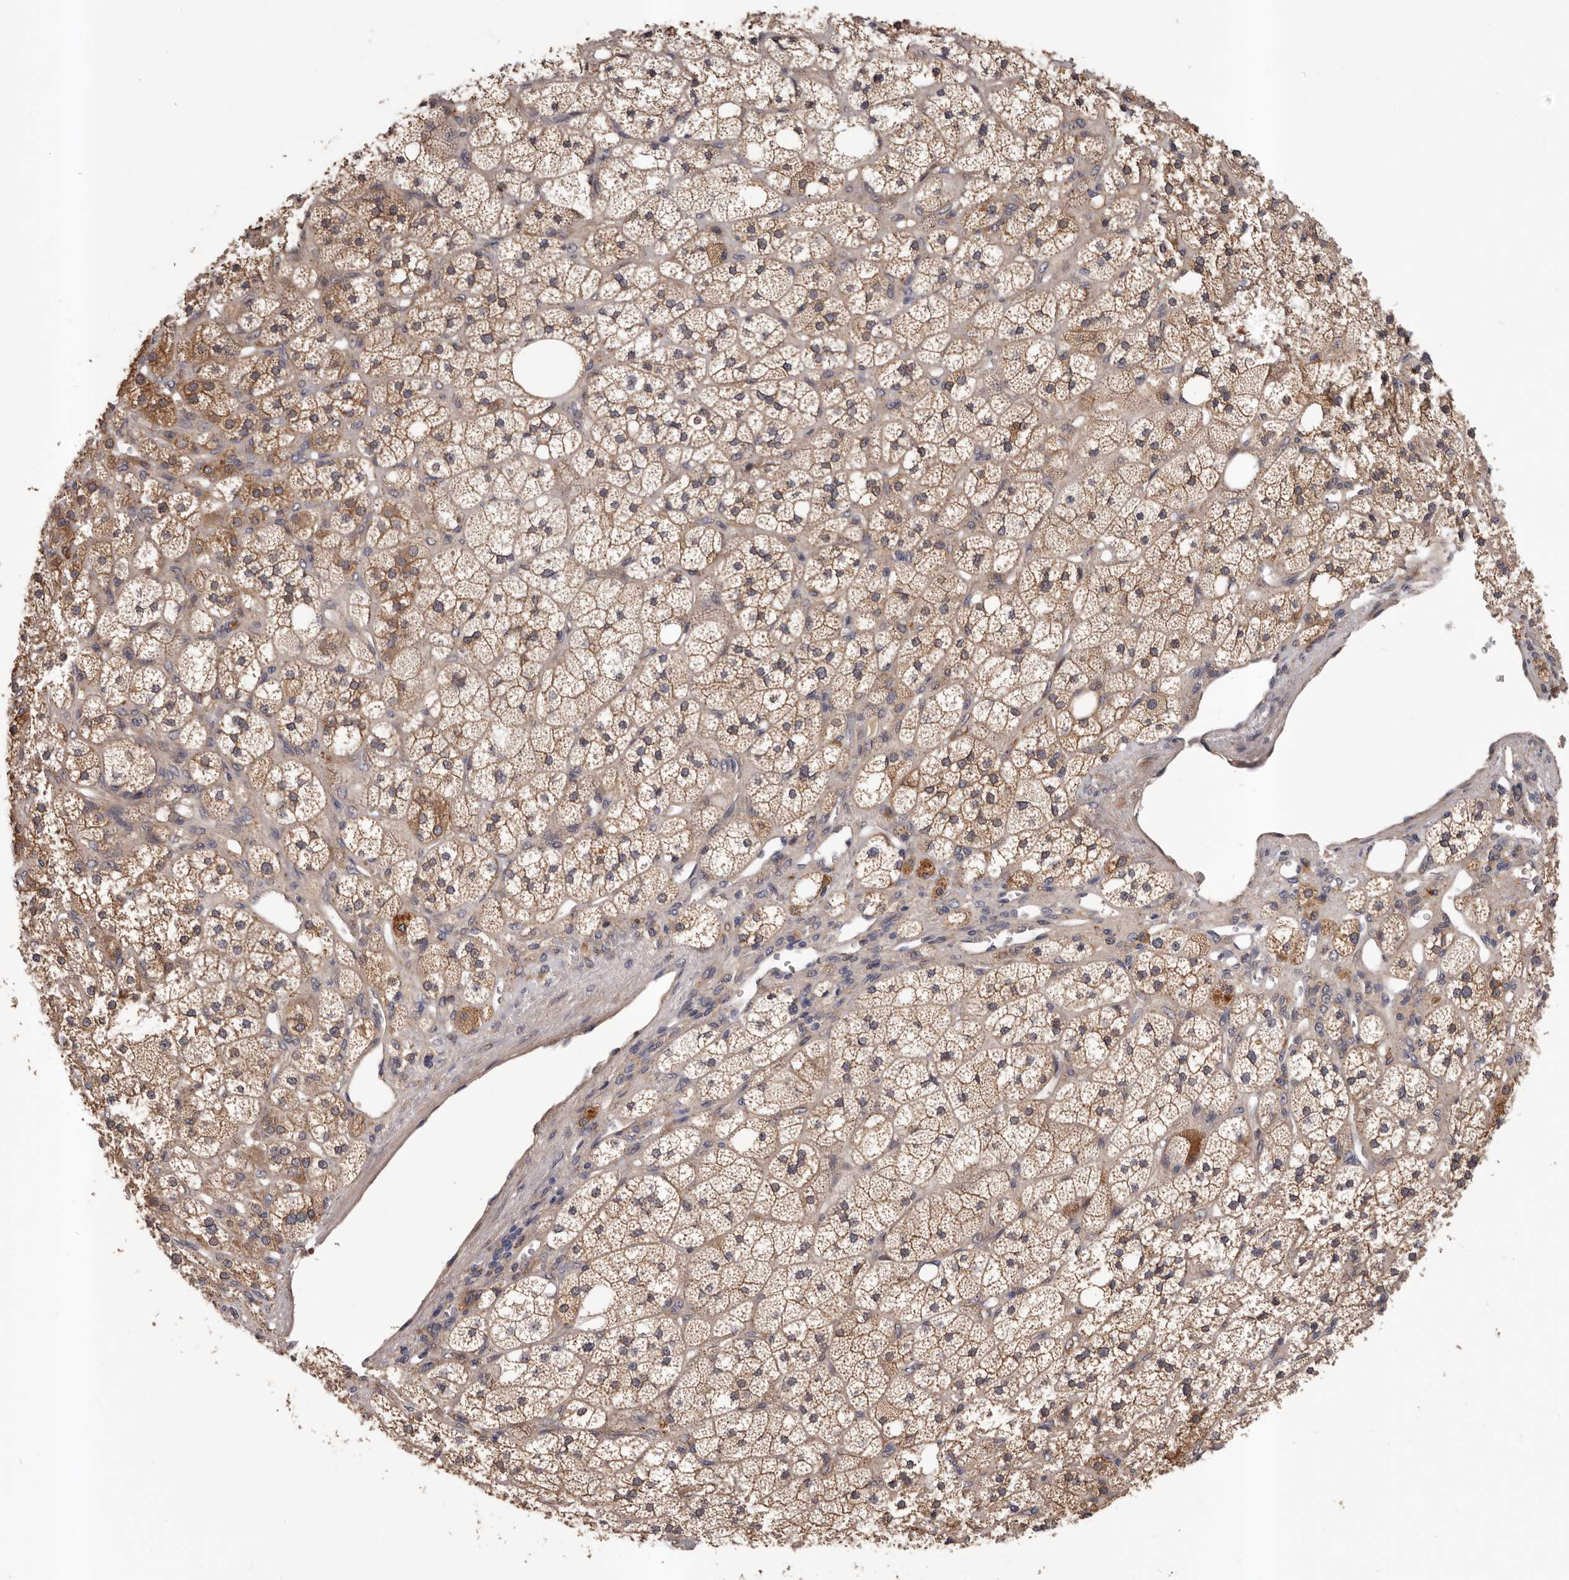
{"staining": {"intensity": "moderate", "quantity": ">75%", "location": "cytoplasmic/membranous"}, "tissue": "adrenal gland", "cell_type": "Glandular cells", "image_type": "normal", "snomed": [{"axis": "morphology", "description": "Normal tissue, NOS"}, {"axis": "topography", "description": "Adrenal gland"}], "caption": "About >75% of glandular cells in benign adrenal gland demonstrate moderate cytoplasmic/membranous protein staining as visualized by brown immunohistochemical staining.", "gene": "PRKD1", "patient": {"sex": "male", "age": 61}}